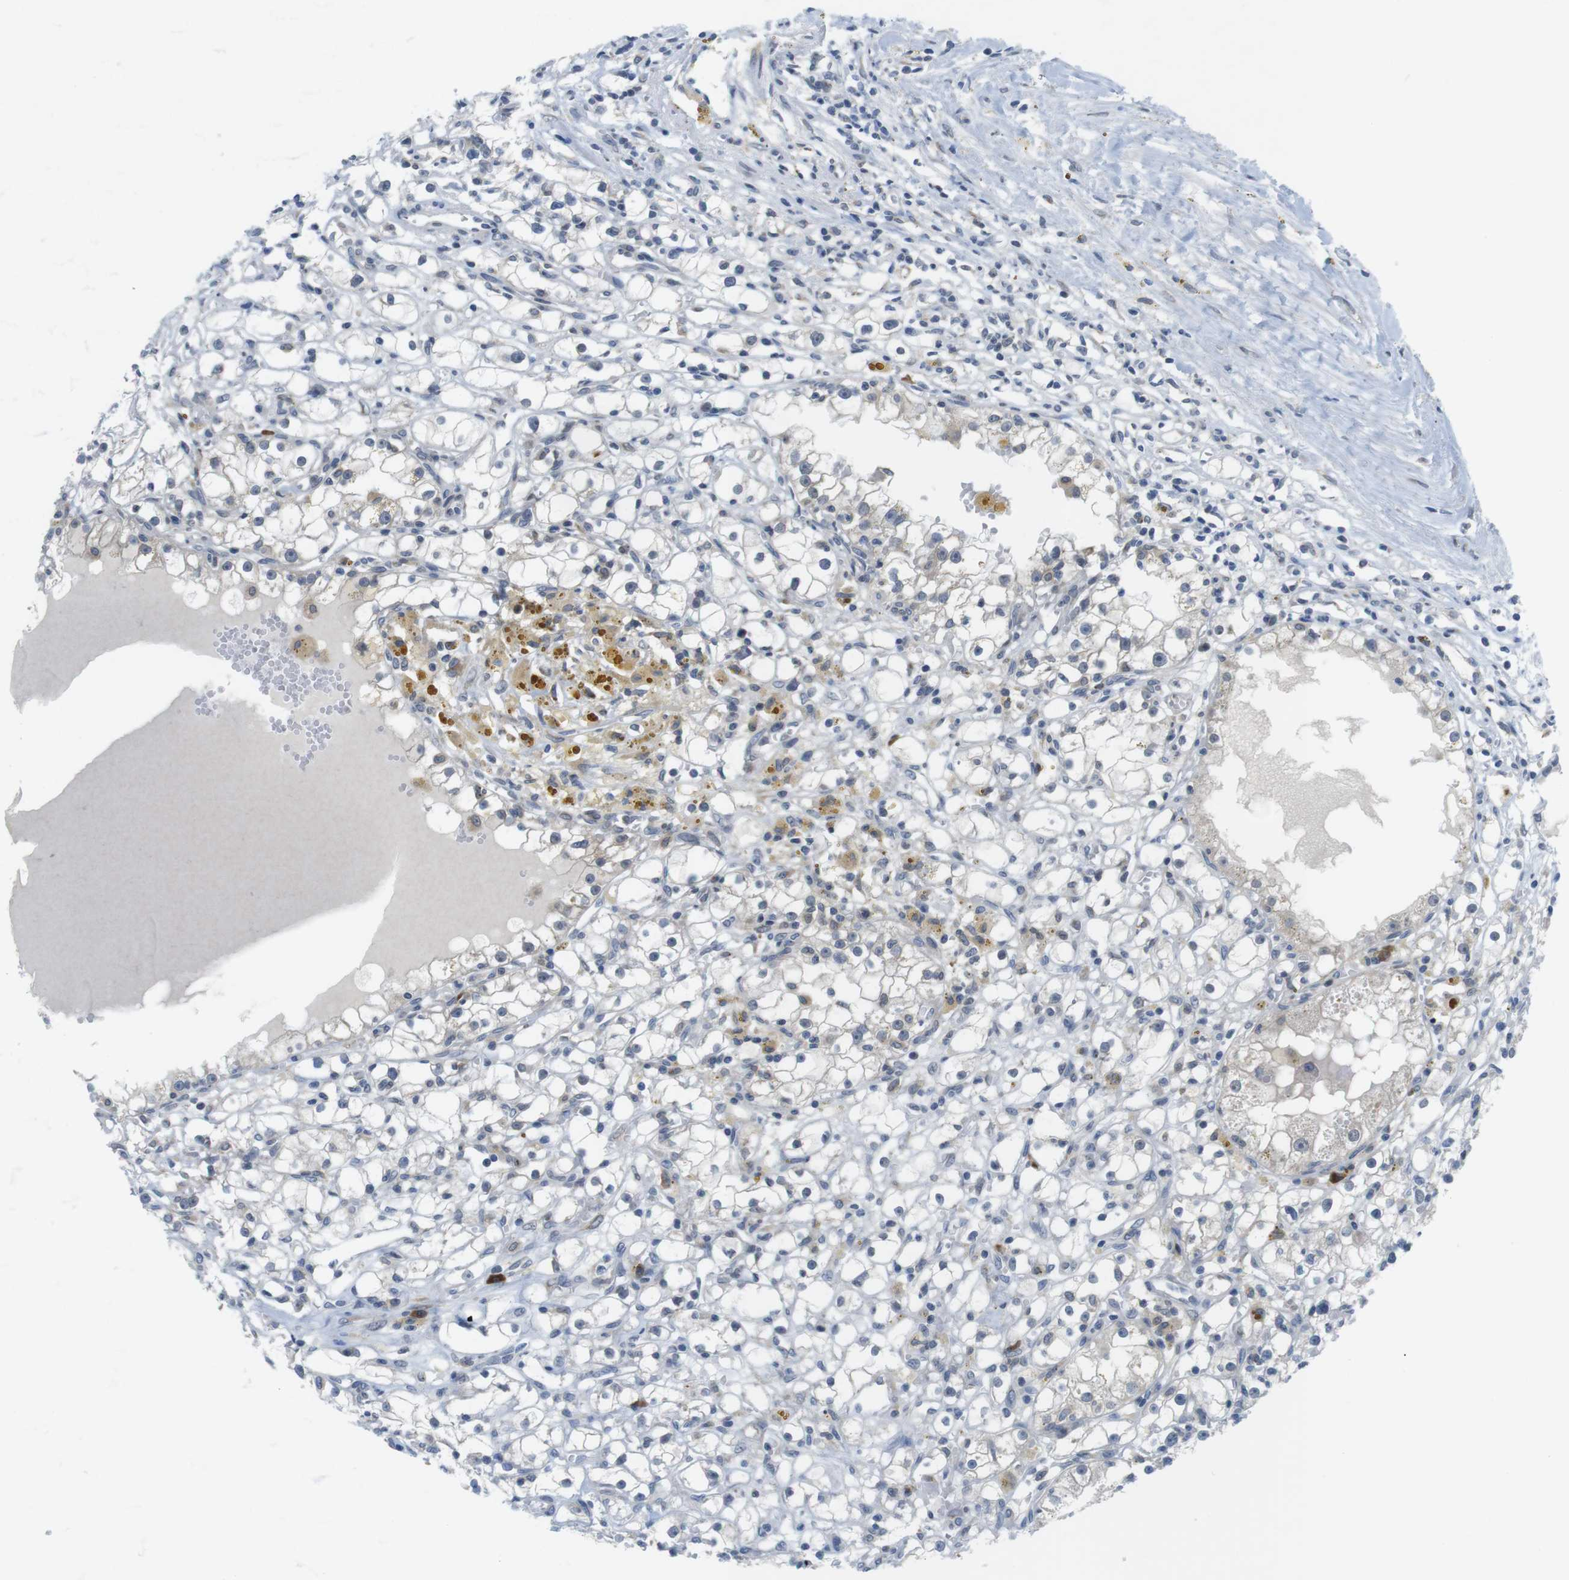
{"staining": {"intensity": "weak", "quantity": "<25%", "location": "cytoplasmic/membranous"}, "tissue": "renal cancer", "cell_type": "Tumor cells", "image_type": "cancer", "snomed": [{"axis": "morphology", "description": "Adenocarcinoma, NOS"}, {"axis": "topography", "description": "Kidney"}], "caption": "Renal cancer was stained to show a protein in brown. There is no significant positivity in tumor cells.", "gene": "ERGIC3", "patient": {"sex": "male", "age": 56}}